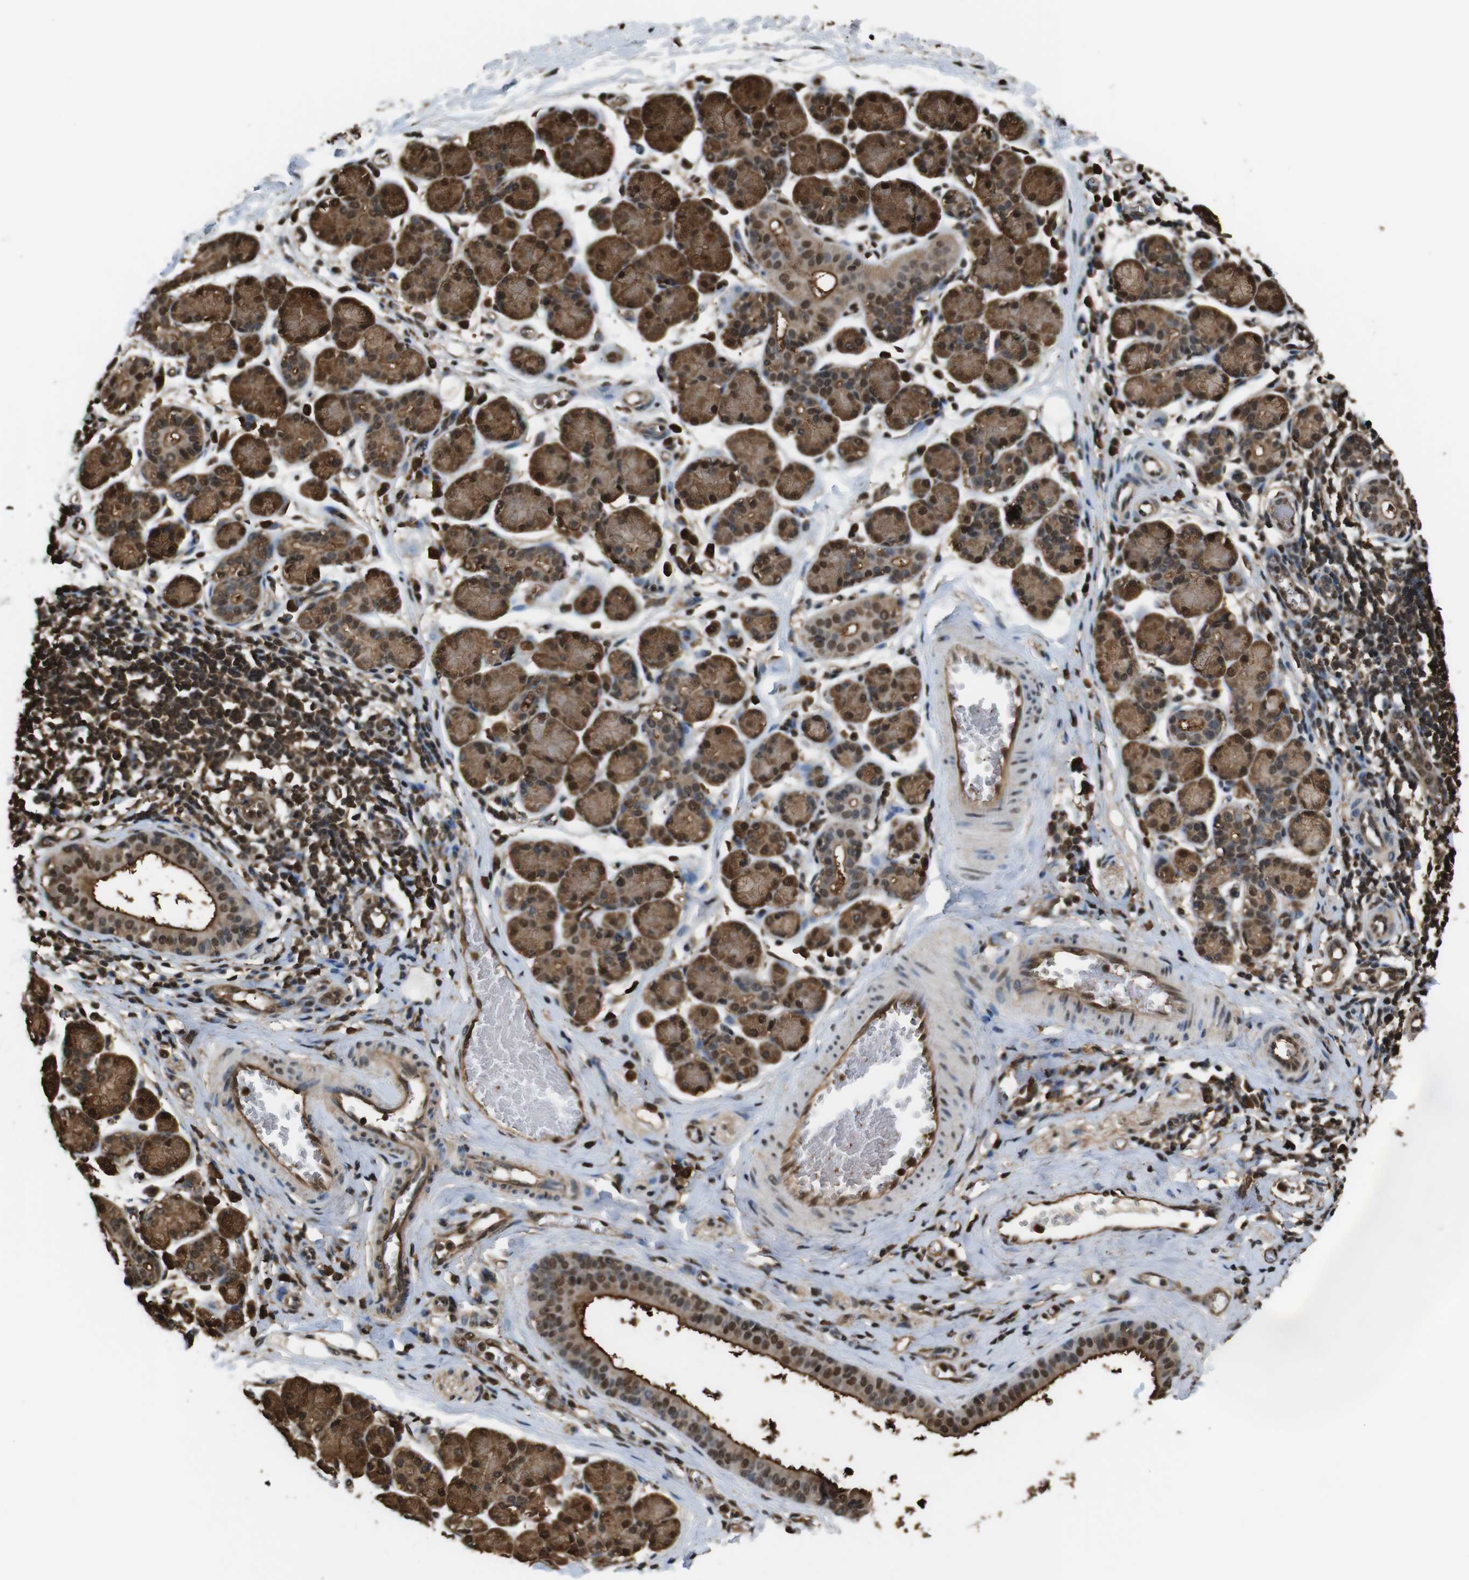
{"staining": {"intensity": "strong", "quantity": ">75%", "location": "cytoplasmic/membranous,nuclear"}, "tissue": "salivary gland", "cell_type": "Glandular cells", "image_type": "normal", "snomed": [{"axis": "morphology", "description": "Normal tissue, NOS"}, {"axis": "morphology", "description": "Inflammation, NOS"}, {"axis": "topography", "description": "Lymph node"}, {"axis": "topography", "description": "Salivary gland"}], "caption": "An IHC micrograph of unremarkable tissue is shown. Protein staining in brown labels strong cytoplasmic/membranous,nuclear positivity in salivary gland within glandular cells. The staining was performed using DAB (3,3'-diaminobenzidine), with brown indicating positive protein expression. Nuclei are stained blue with hematoxylin.", "gene": "VCP", "patient": {"sex": "male", "age": 3}}